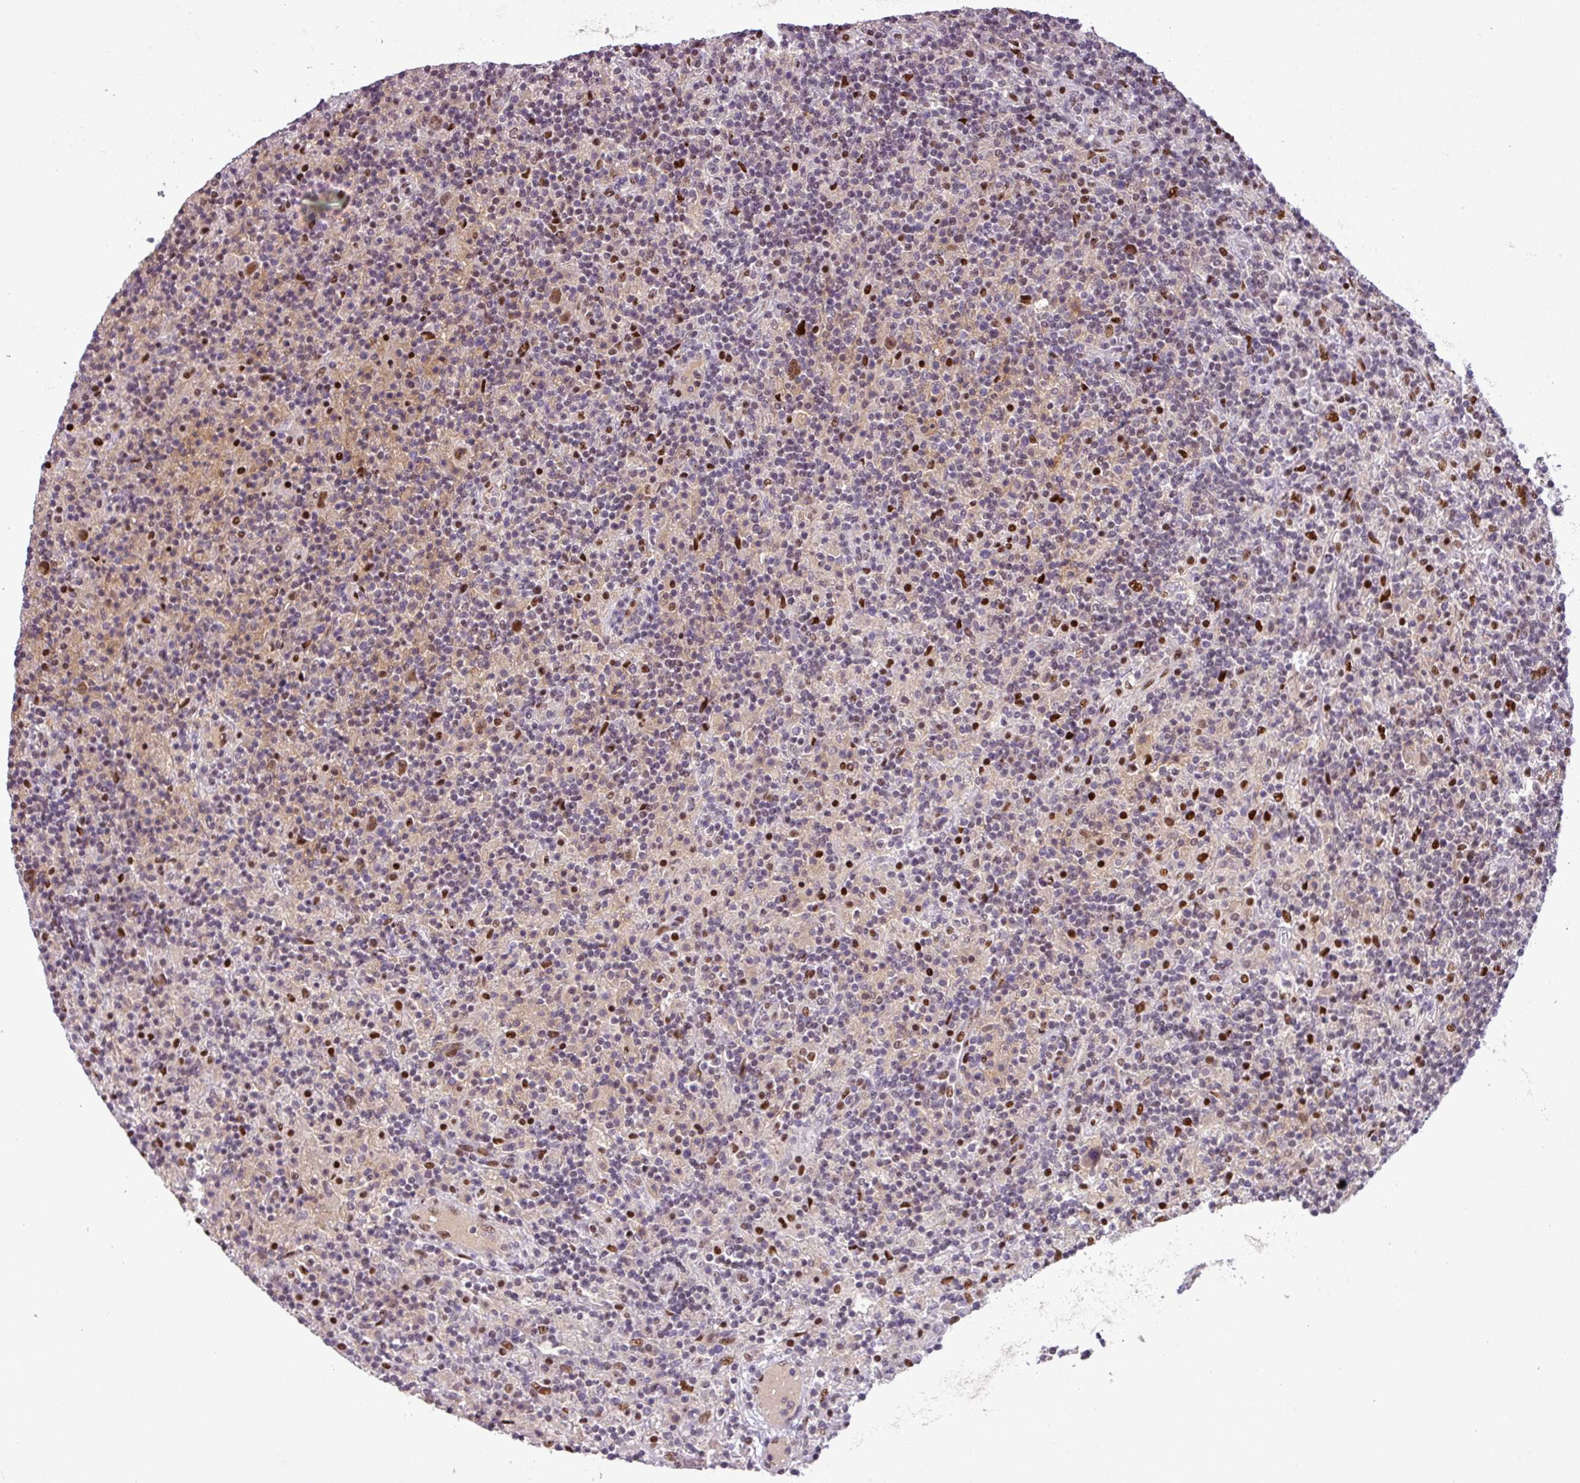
{"staining": {"intensity": "moderate", "quantity": ">75%", "location": "nuclear"}, "tissue": "lymphoma", "cell_type": "Tumor cells", "image_type": "cancer", "snomed": [{"axis": "morphology", "description": "Hodgkin's disease, NOS"}, {"axis": "topography", "description": "Lymph node"}], "caption": "Immunohistochemical staining of human lymphoma shows medium levels of moderate nuclear staining in approximately >75% of tumor cells. (DAB (3,3'-diaminobenzidine) IHC, brown staining for protein, blue staining for nuclei).", "gene": "IRF2BPL", "patient": {"sex": "male", "age": 70}}